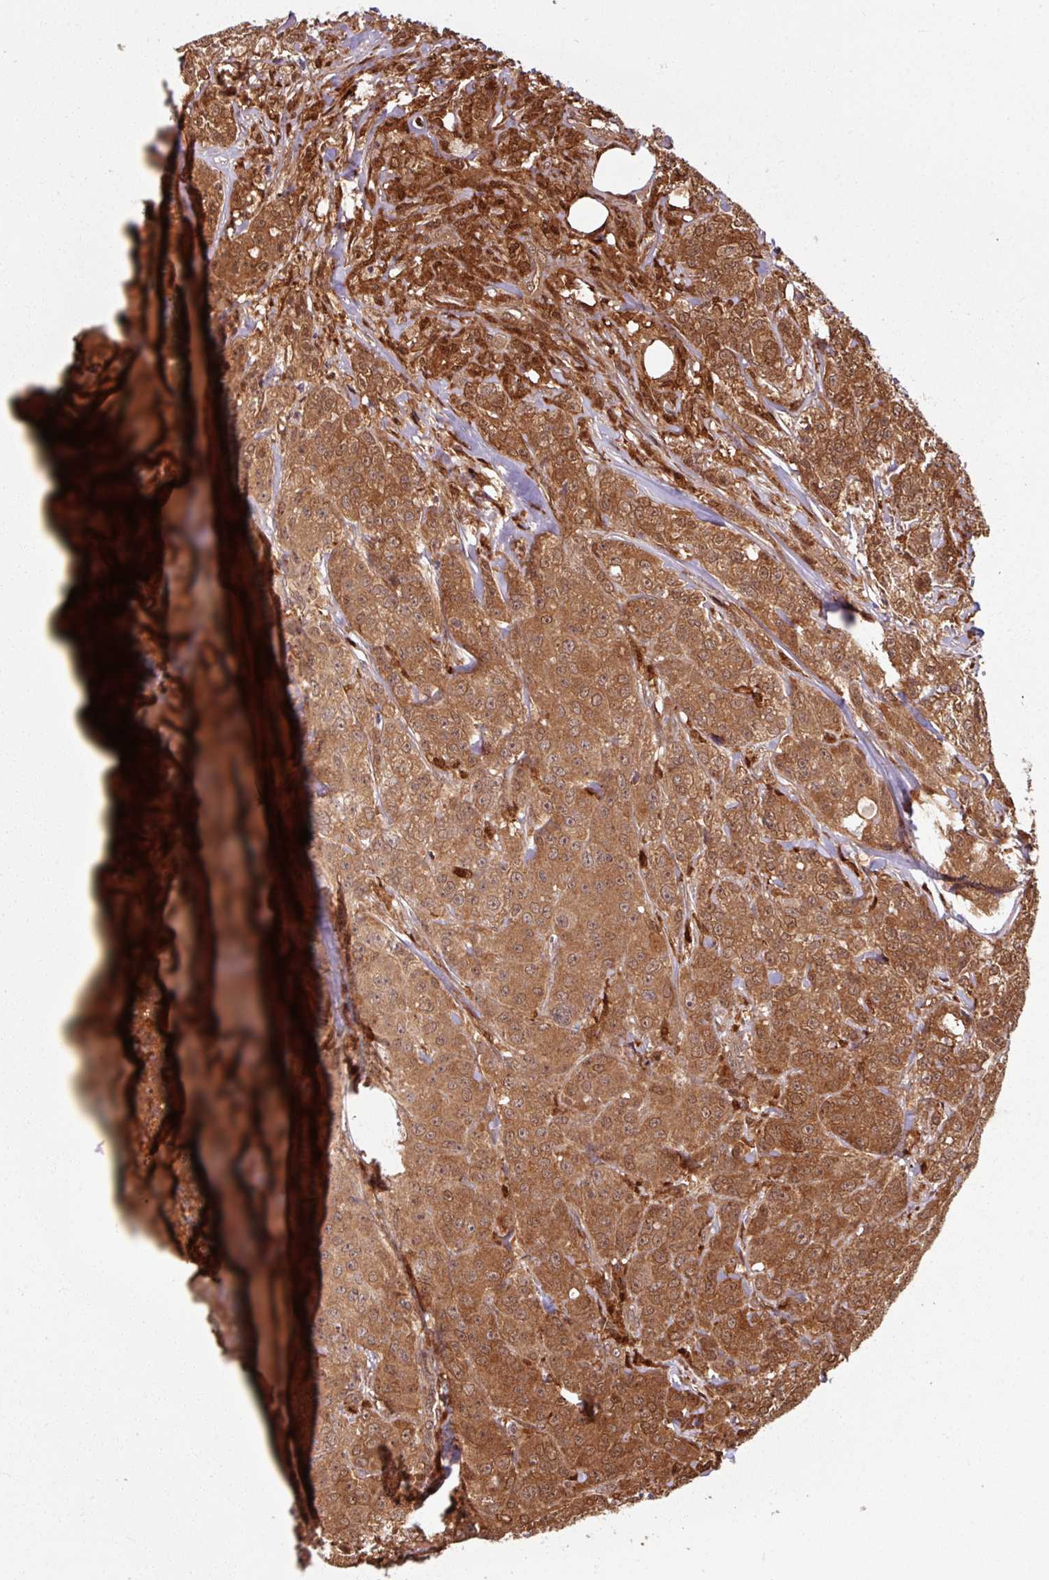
{"staining": {"intensity": "strong", "quantity": ">75%", "location": "cytoplasmic/membranous,nuclear"}, "tissue": "breast cancer", "cell_type": "Tumor cells", "image_type": "cancer", "snomed": [{"axis": "morphology", "description": "Duct carcinoma"}, {"axis": "topography", "description": "Breast"}], "caption": "Human breast infiltrating ductal carcinoma stained for a protein (brown) displays strong cytoplasmic/membranous and nuclear positive staining in approximately >75% of tumor cells.", "gene": "KCTD11", "patient": {"sex": "female", "age": 43}}